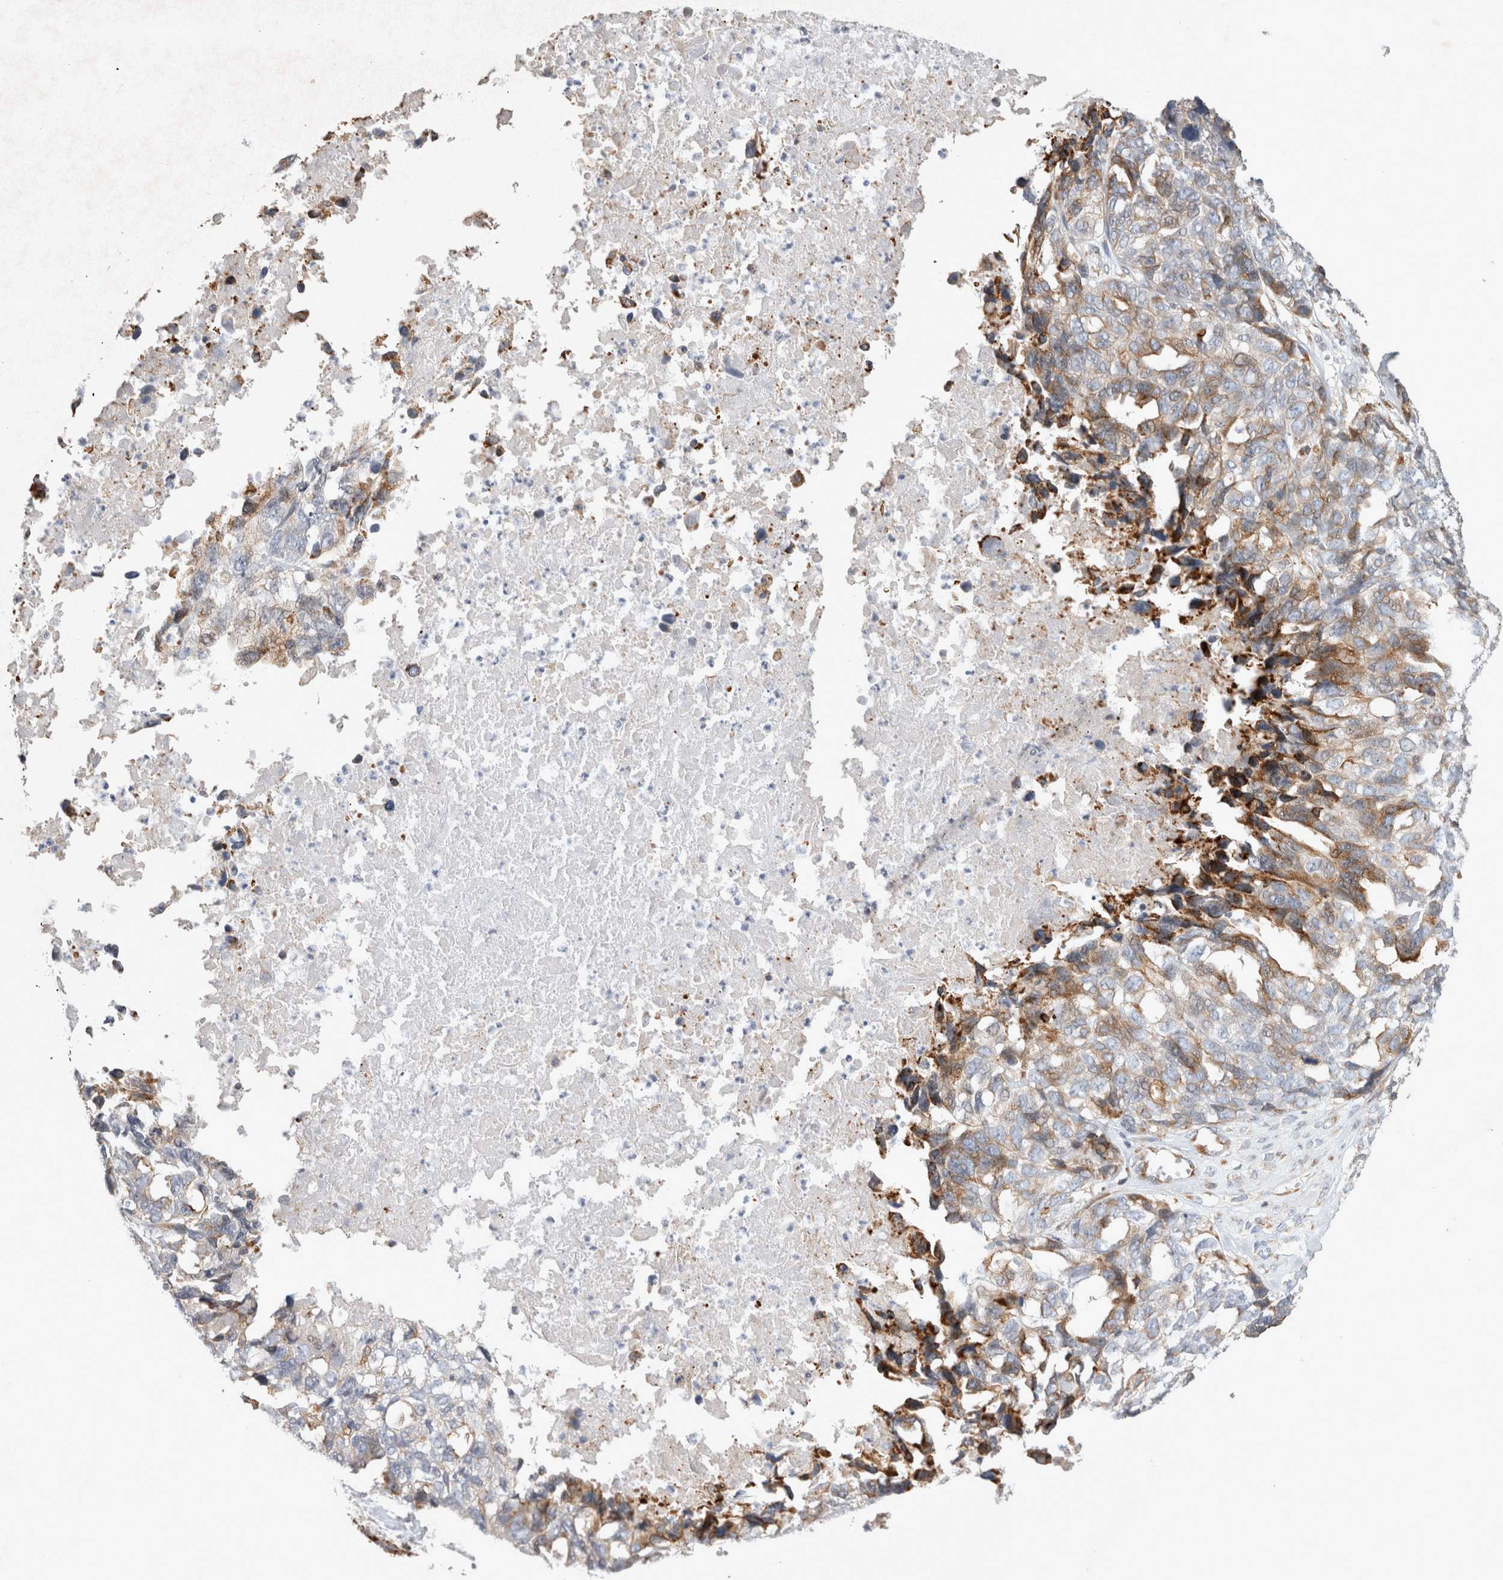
{"staining": {"intensity": "moderate", "quantity": "<25%", "location": "cytoplasmic/membranous"}, "tissue": "ovarian cancer", "cell_type": "Tumor cells", "image_type": "cancer", "snomed": [{"axis": "morphology", "description": "Cystadenocarcinoma, serous, NOS"}, {"axis": "topography", "description": "Ovary"}], "caption": "Human ovarian cancer stained with a brown dye displays moderate cytoplasmic/membranous positive expression in approximately <25% of tumor cells.", "gene": "TRMT9B", "patient": {"sex": "female", "age": 79}}